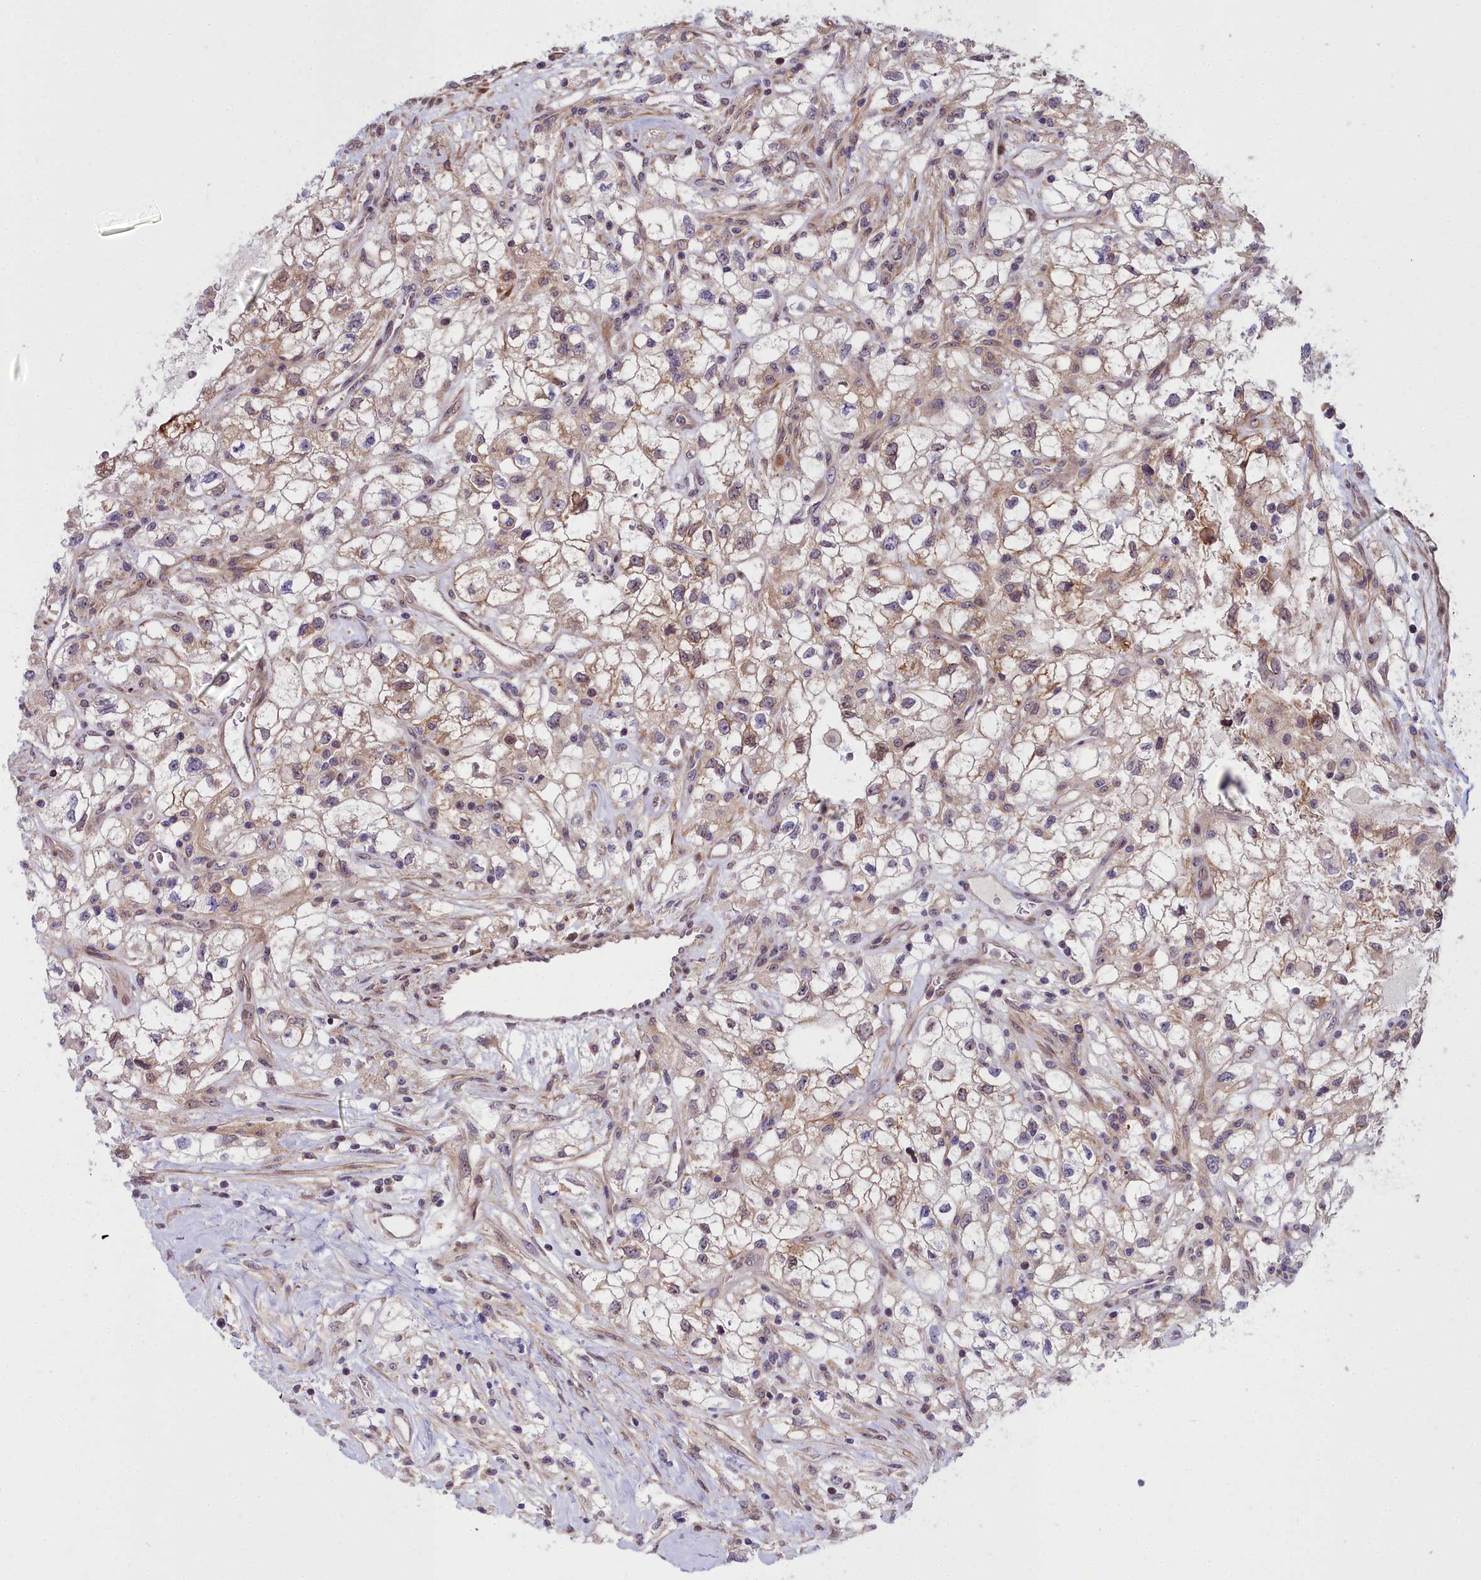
{"staining": {"intensity": "moderate", "quantity": "<25%", "location": "nuclear"}, "tissue": "renal cancer", "cell_type": "Tumor cells", "image_type": "cancer", "snomed": [{"axis": "morphology", "description": "Adenocarcinoma, NOS"}, {"axis": "topography", "description": "Kidney"}], "caption": "Immunohistochemical staining of human renal cancer (adenocarcinoma) exhibits moderate nuclear protein staining in approximately <25% of tumor cells. Using DAB (brown) and hematoxylin (blue) stains, captured at high magnification using brightfield microscopy.", "gene": "ABCB8", "patient": {"sex": "male", "age": 59}}